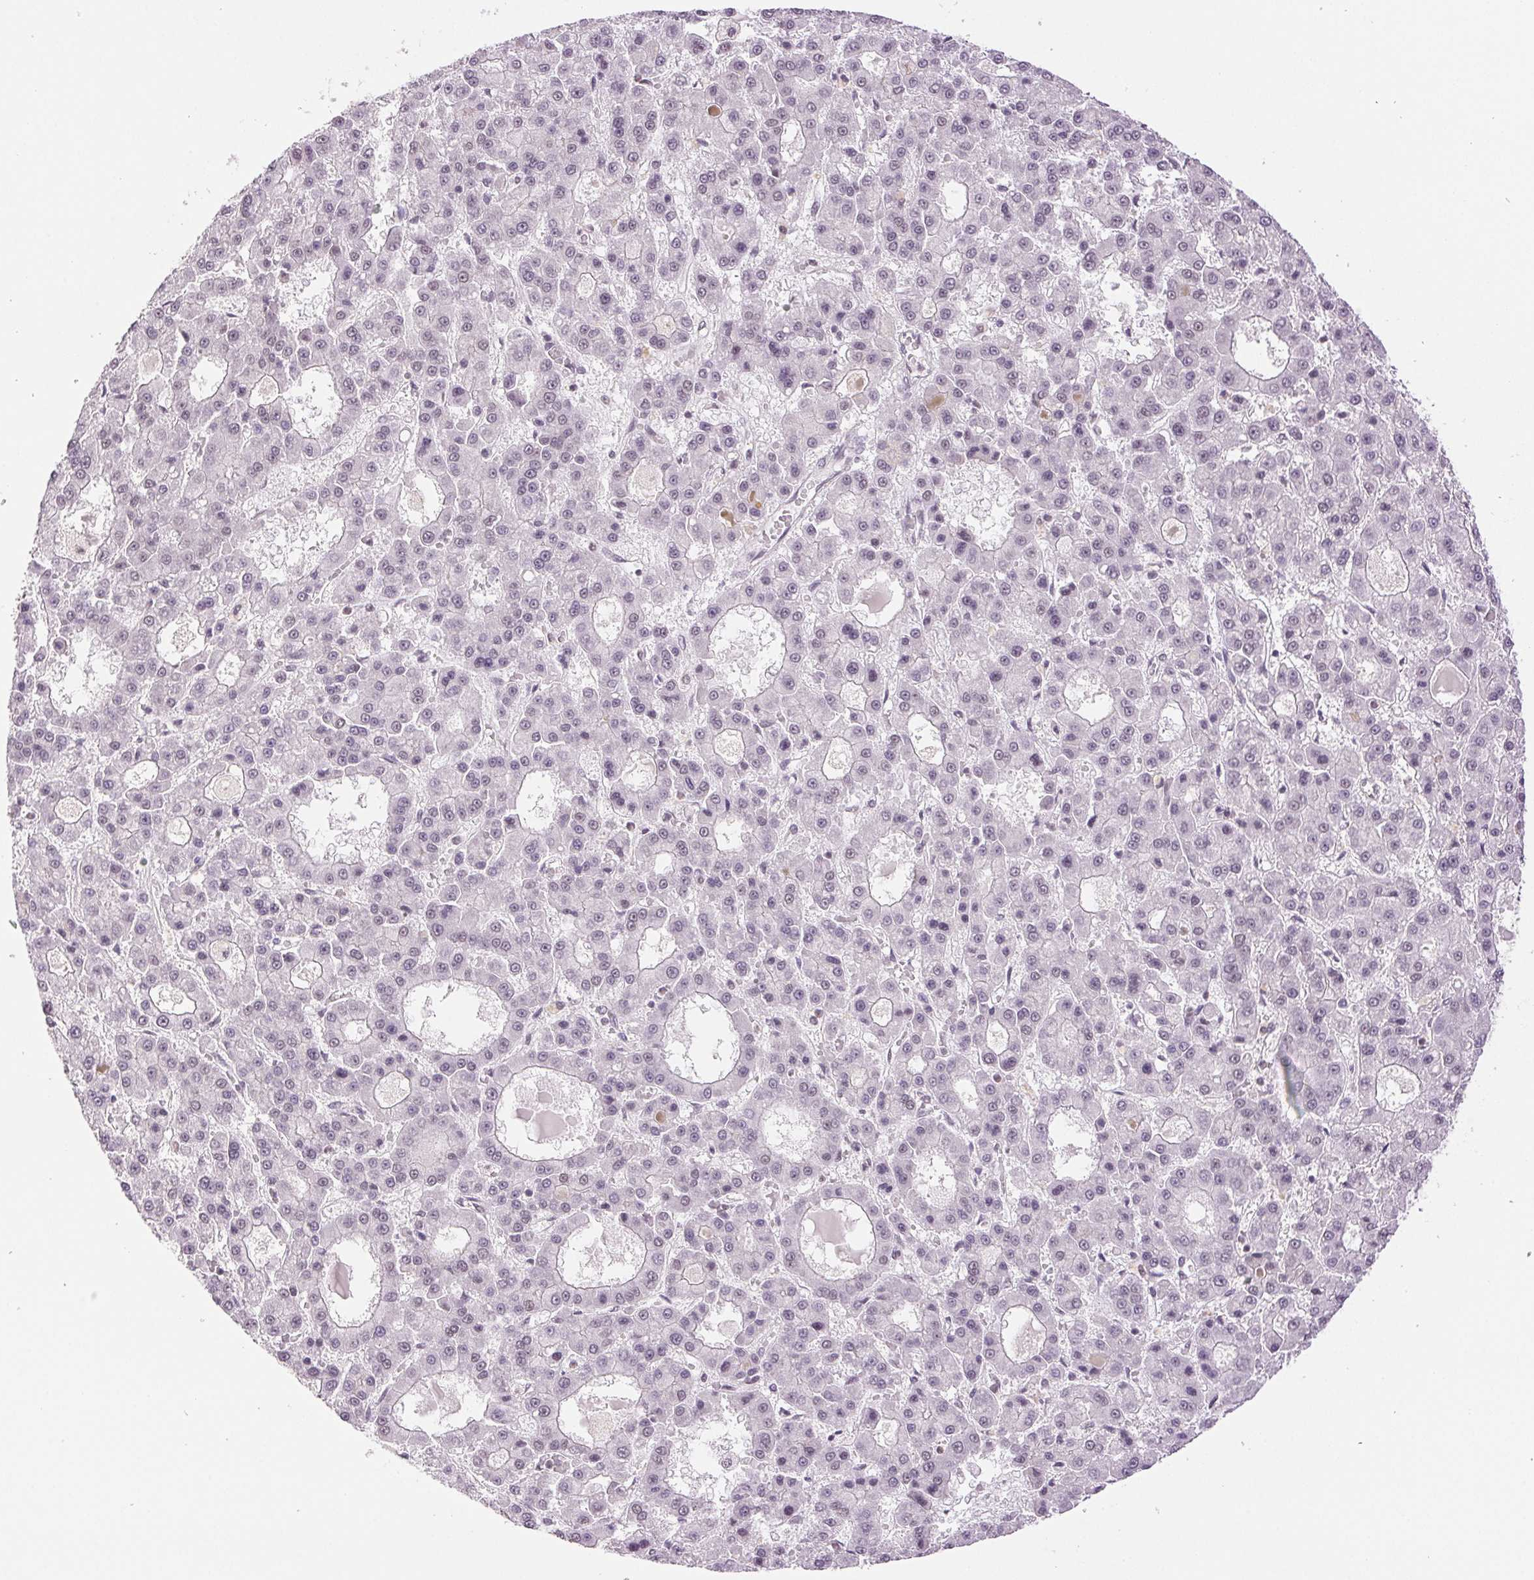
{"staining": {"intensity": "negative", "quantity": "none", "location": "none"}, "tissue": "liver cancer", "cell_type": "Tumor cells", "image_type": "cancer", "snomed": [{"axis": "morphology", "description": "Carcinoma, Hepatocellular, NOS"}, {"axis": "topography", "description": "Liver"}], "caption": "Image shows no protein staining in tumor cells of liver hepatocellular carcinoma tissue.", "gene": "RPRD1B", "patient": {"sex": "male", "age": 70}}